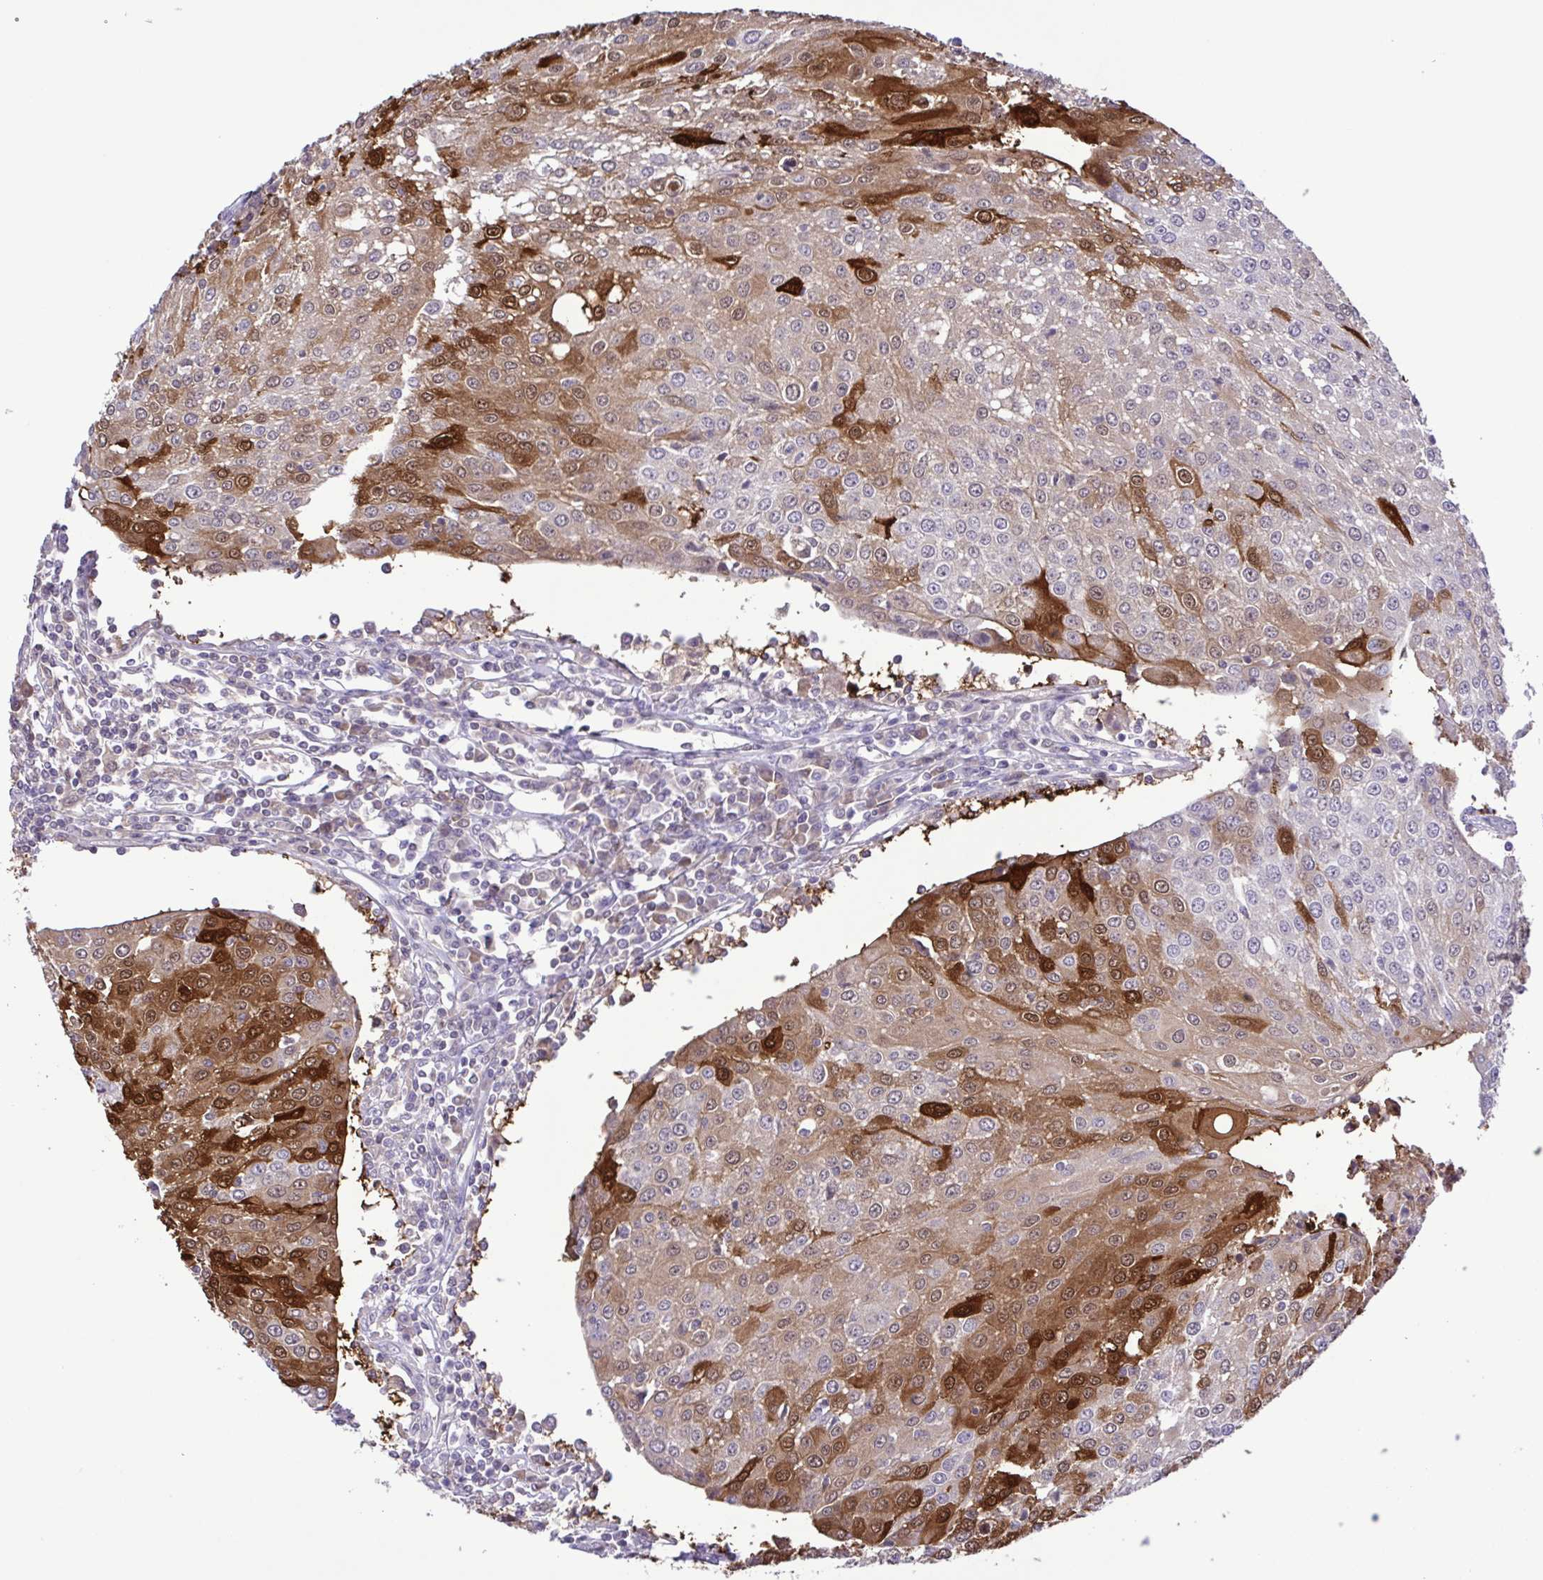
{"staining": {"intensity": "strong", "quantity": "25%-75%", "location": "cytoplasmic/membranous,nuclear"}, "tissue": "urothelial cancer", "cell_type": "Tumor cells", "image_type": "cancer", "snomed": [{"axis": "morphology", "description": "Urothelial carcinoma, High grade"}, {"axis": "topography", "description": "Urinary bladder"}], "caption": "Protein staining by immunohistochemistry demonstrates strong cytoplasmic/membranous and nuclear expression in approximately 25%-75% of tumor cells in high-grade urothelial carcinoma. The protein is stained brown, and the nuclei are stained in blue (DAB (3,3'-diaminobenzidine) IHC with brightfield microscopy, high magnification).", "gene": "IL1RN", "patient": {"sex": "female", "age": 85}}